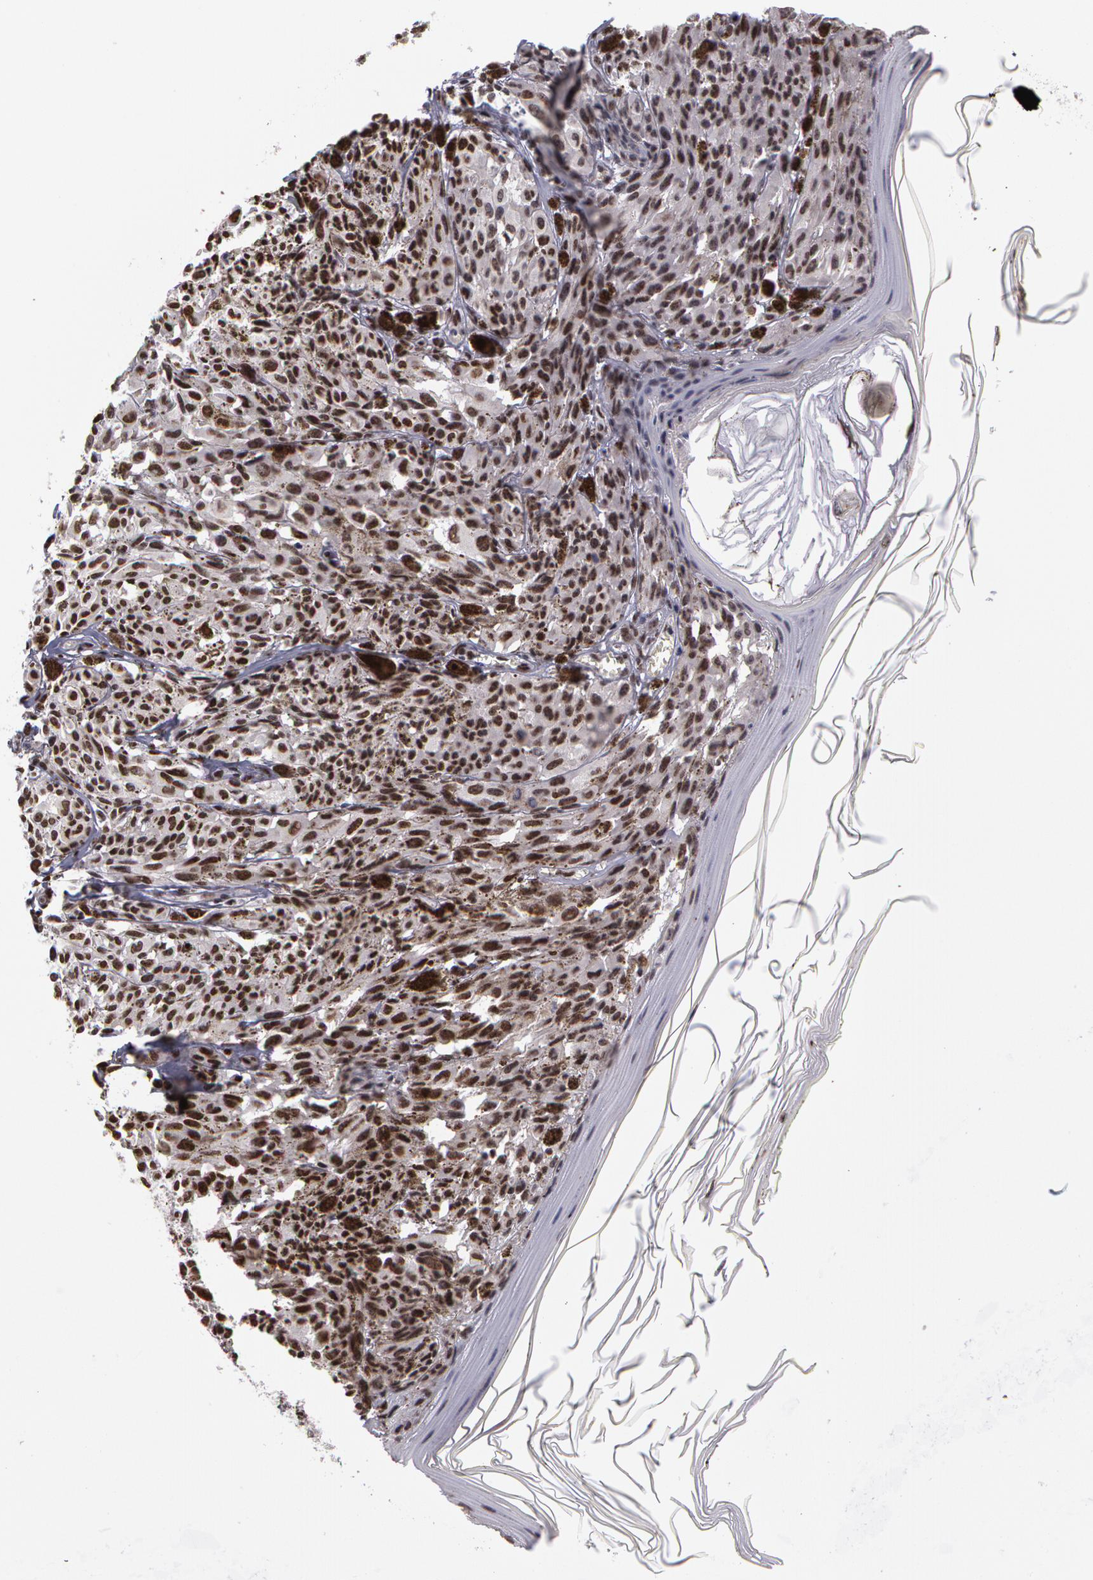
{"staining": {"intensity": "weak", "quantity": "25%-75%", "location": "nuclear"}, "tissue": "melanoma", "cell_type": "Tumor cells", "image_type": "cancer", "snomed": [{"axis": "morphology", "description": "Malignant melanoma, NOS"}, {"axis": "topography", "description": "Skin"}], "caption": "Immunohistochemical staining of human melanoma reveals low levels of weak nuclear positivity in about 25%-75% of tumor cells. The staining was performed using DAB, with brown indicating positive protein expression. Nuclei are stained blue with hematoxylin.", "gene": "PRICKLE1", "patient": {"sex": "female", "age": 72}}